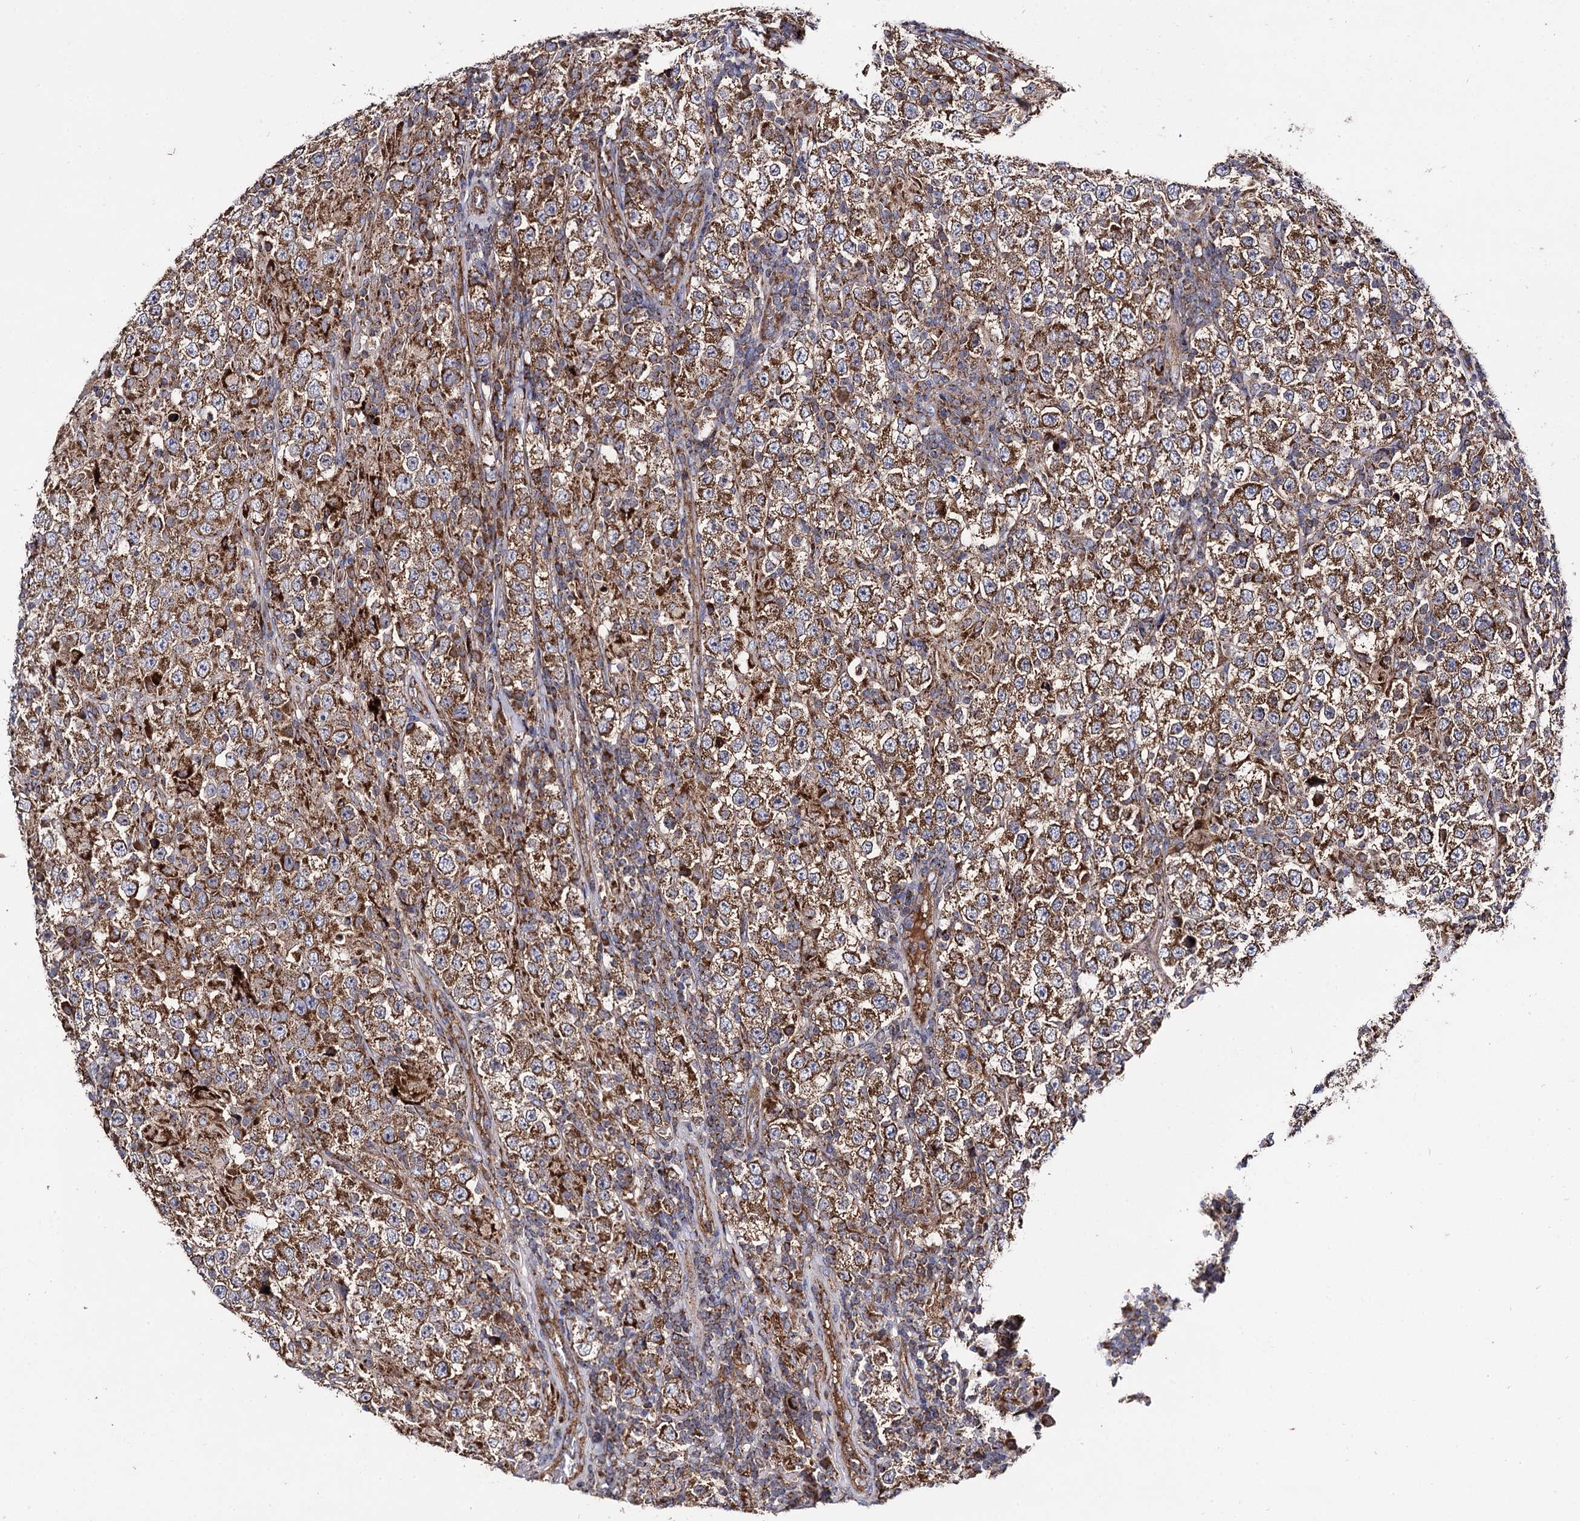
{"staining": {"intensity": "strong", "quantity": ">75%", "location": "cytoplasmic/membranous"}, "tissue": "testis cancer", "cell_type": "Tumor cells", "image_type": "cancer", "snomed": [{"axis": "morphology", "description": "Normal tissue, NOS"}, {"axis": "morphology", "description": "Urothelial carcinoma, High grade"}, {"axis": "morphology", "description": "Seminoma, NOS"}, {"axis": "morphology", "description": "Carcinoma, Embryonal, NOS"}, {"axis": "topography", "description": "Urinary bladder"}, {"axis": "topography", "description": "Testis"}], "caption": "Testis cancer tissue exhibits strong cytoplasmic/membranous expression in about >75% of tumor cells, visualized by immunohistochemistry.", "gene": "IQCH", "patient": {"sex": "male", "age": 41}}